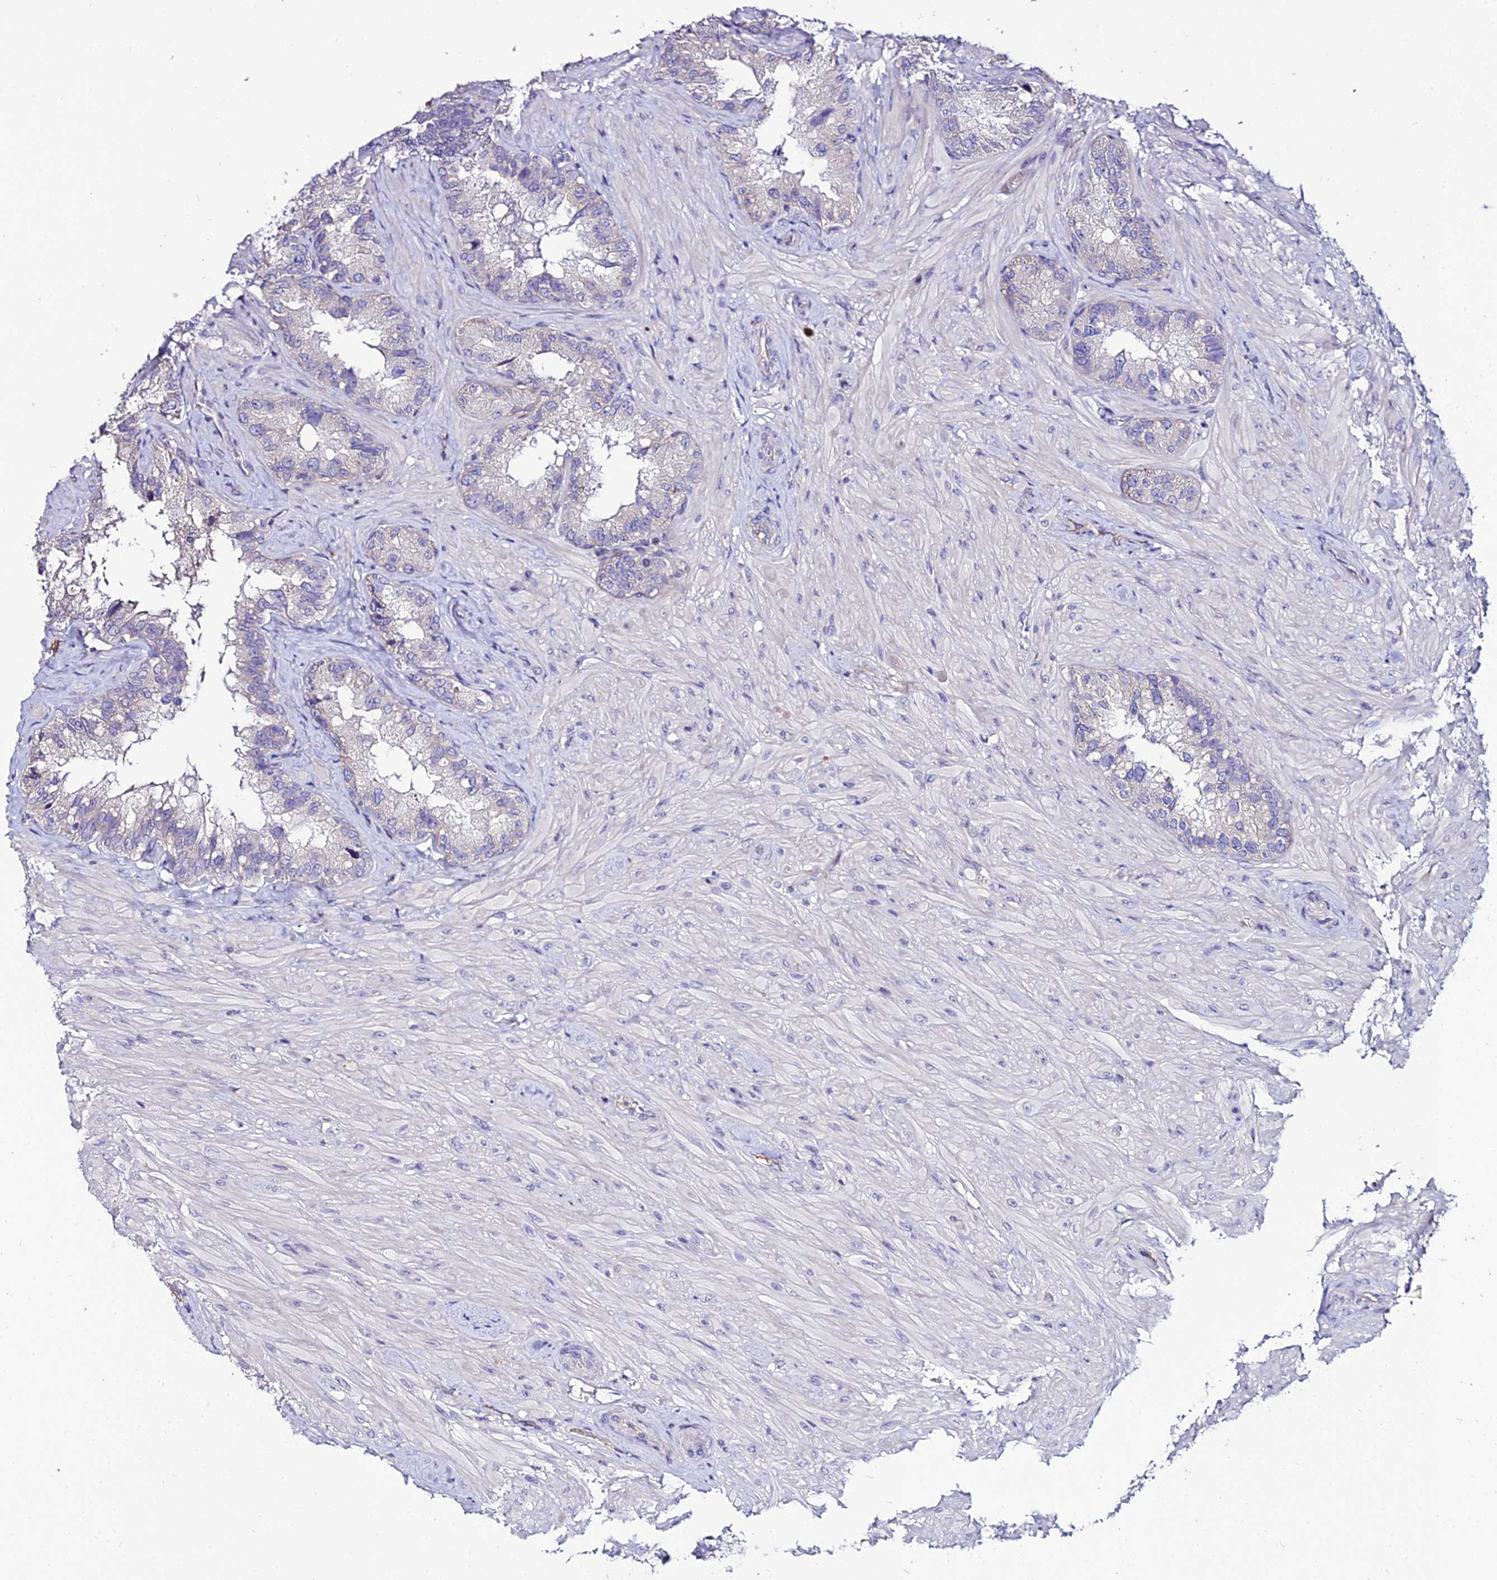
{"staining": {"intensity": "negative", "quantity": "none", "location": "none"}, "tissue": "seminal vesicle", "cell_type": "Glandular cells", "image_type": "normal", "snomed": [{"axis": "morphology", "description": "Normal tissue, NOS"}, {"axis": "topography", "description": "Seminal veicle"}, {"axis": "topography", "description": "Peripheral nerve tissue"}], "caption": "An immunohistochemistry (IHC) micrograph of benign seminal vesicle is shown. There is no staining in glandular cells of seminal vesicle.", "gene": "SHQ1", "patient": {"sex": "male", "age": 67}}